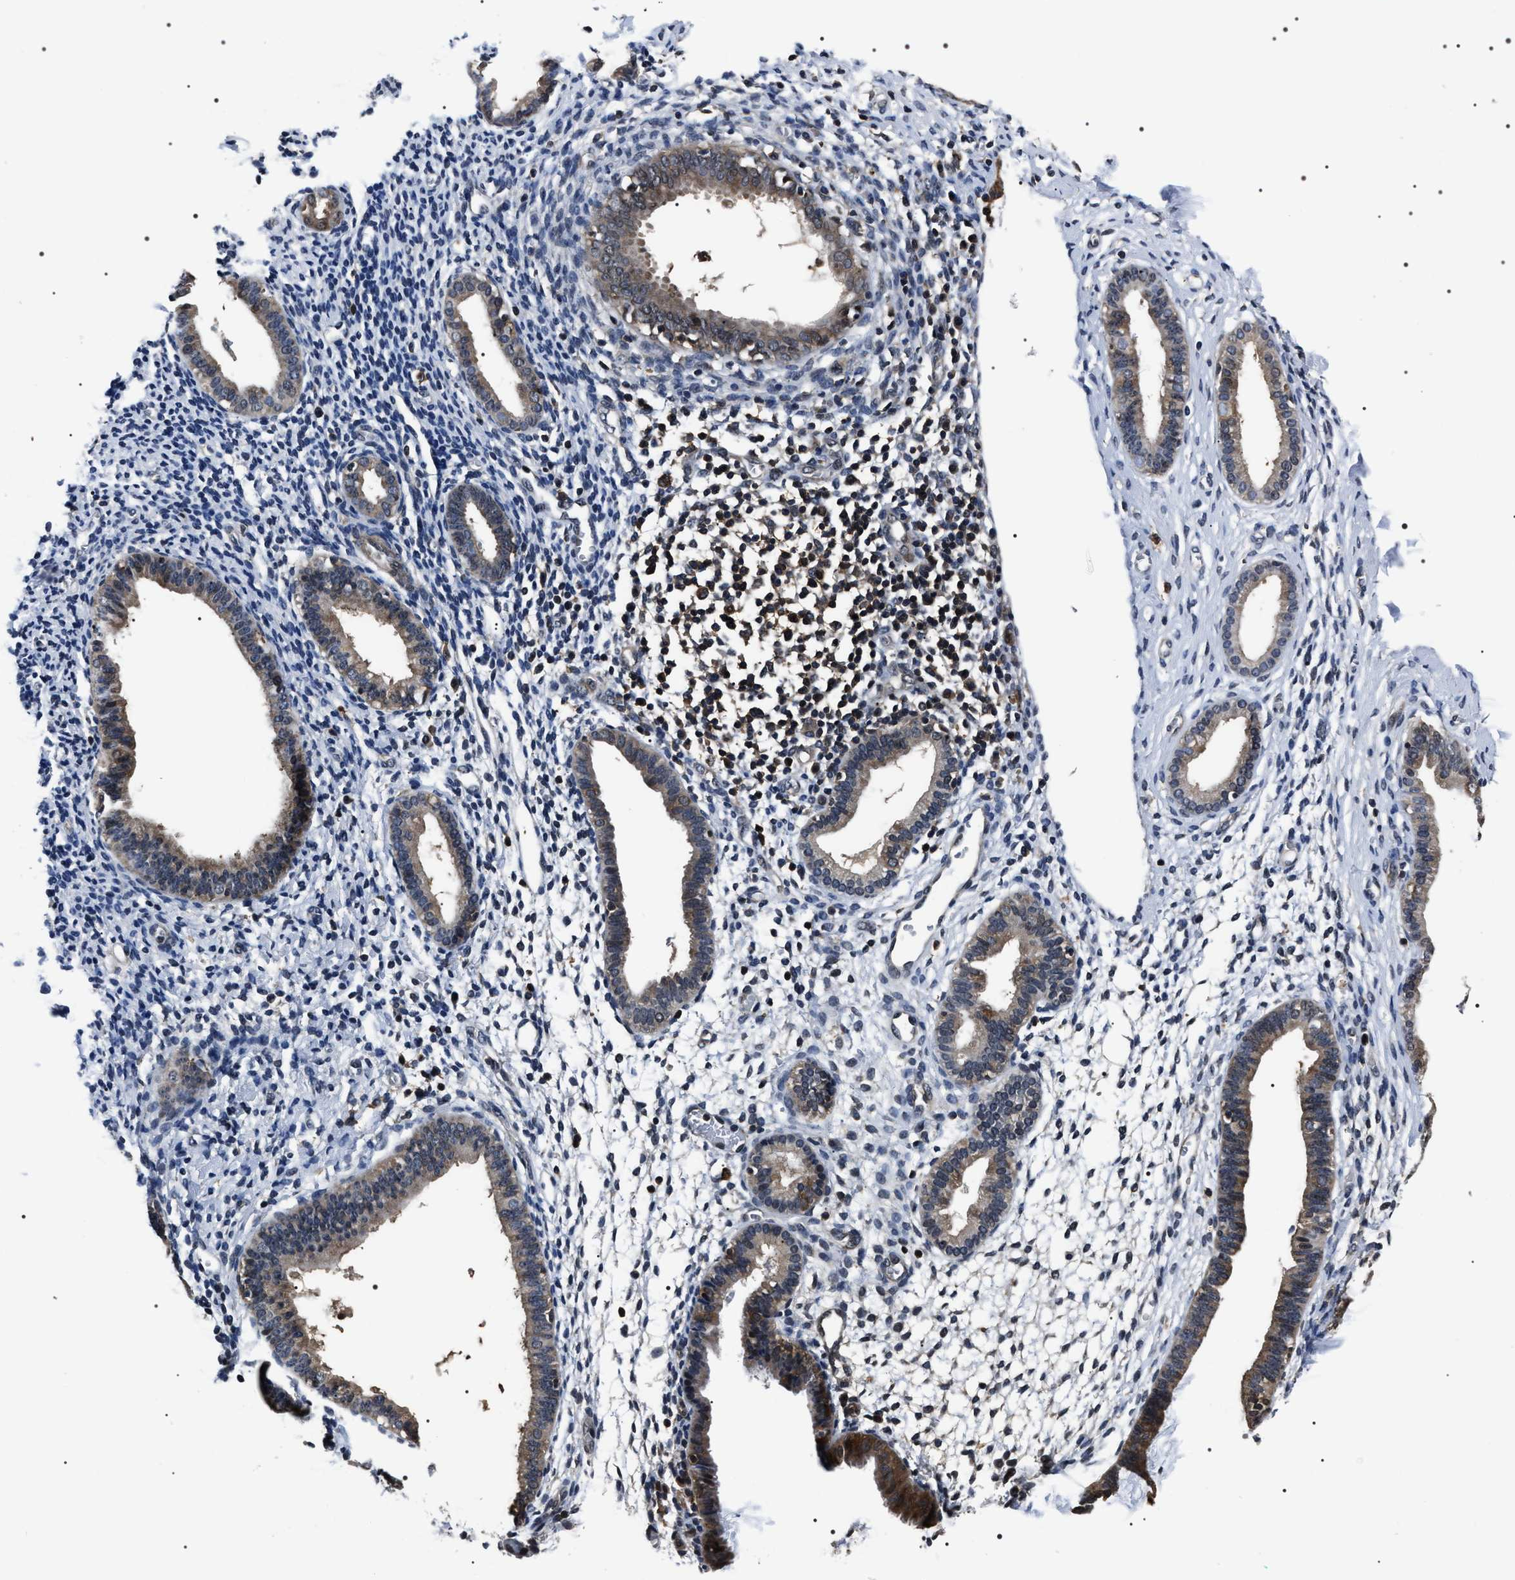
{"staining": {"intensity": "negative", "quantity": "none", "location": "none"}, "tissue": "endometrium", "cell_type": "Cells in endometrial stroma", "image_type": "normal", "snomed": [{"axis": "morphology", "description": "Normal tissue, NOS"}, {"axis": "topography", "description": "Endometrium"}], "caption": "Human endometrium stained for a protein using immunohistochemistry (IHC) demonstrates no staining in cells in endometrial stroma.", "gene": "SIPA1", "patient": {"sex": "female", "age": 61}}